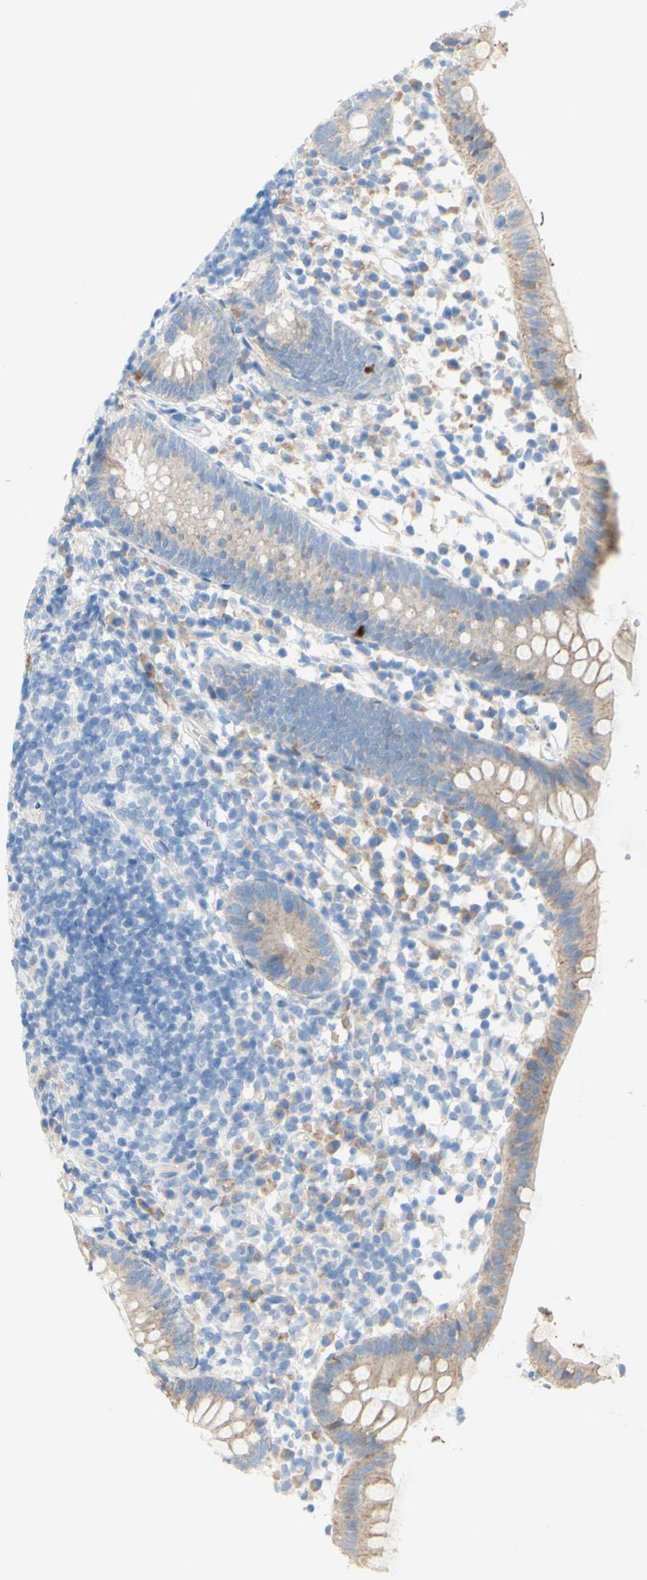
{"staining": {"intensity": "weak", "quantity": "25%-75%", "location": "cytoplasmic/membranous"}, "tissue": "appendix", "cell_type": "Glandular cells", "image_type": "normal", "snomed": [{"axis": "morphology", "description": "Normal tissue, NOS"}, {"axis": "topography", "description": "Appendix"}], "caption": "An immunohistochemistry (IHC) image of unremarkable tissue is shown. Protein staining in brown highlights weak cytoplasmic/membranous positivity in appendix within glandular cells. Ihc stains the protein in brown and the nuclei are stained blue.", "gene": "TMIGD2", "patient": {"sex": "female", "age": 20}}